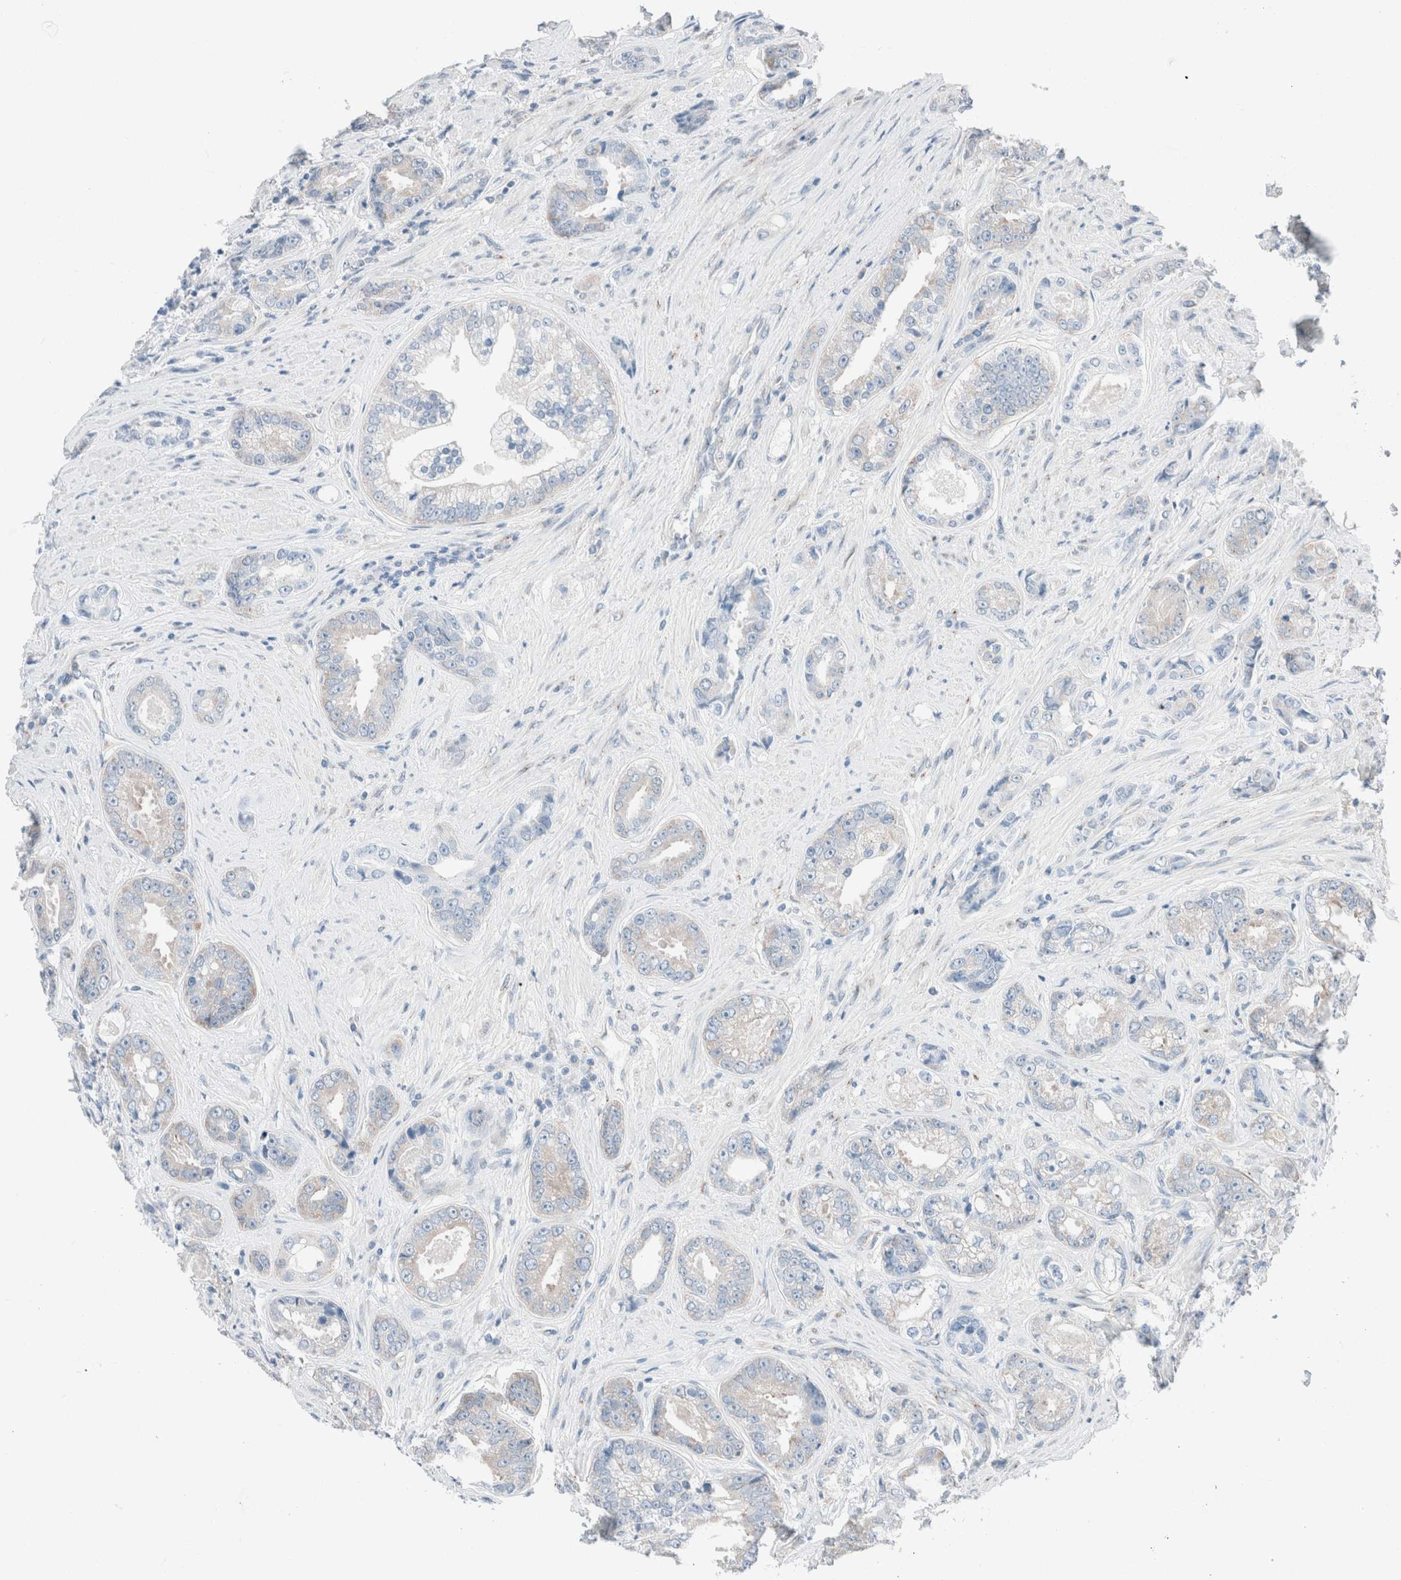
{"staining": {"intensity": "negative", "quantity": "none", "location": "none"}, "tissue": "prostate cancer", "cell_type": "Tumor cells", "image_type": "cancer", "snomed": [{"axis": "morphology", "description": "Adenocarcinoma, High grade"}, {"axis": "topography", "description": "Prostate"}], "caption": "Immunohistochemical staining of human prostate cancer displays no significant positivity in tumor cells.", "gene": "CASC3", "patient": {"sex": "male", "age": 61}}